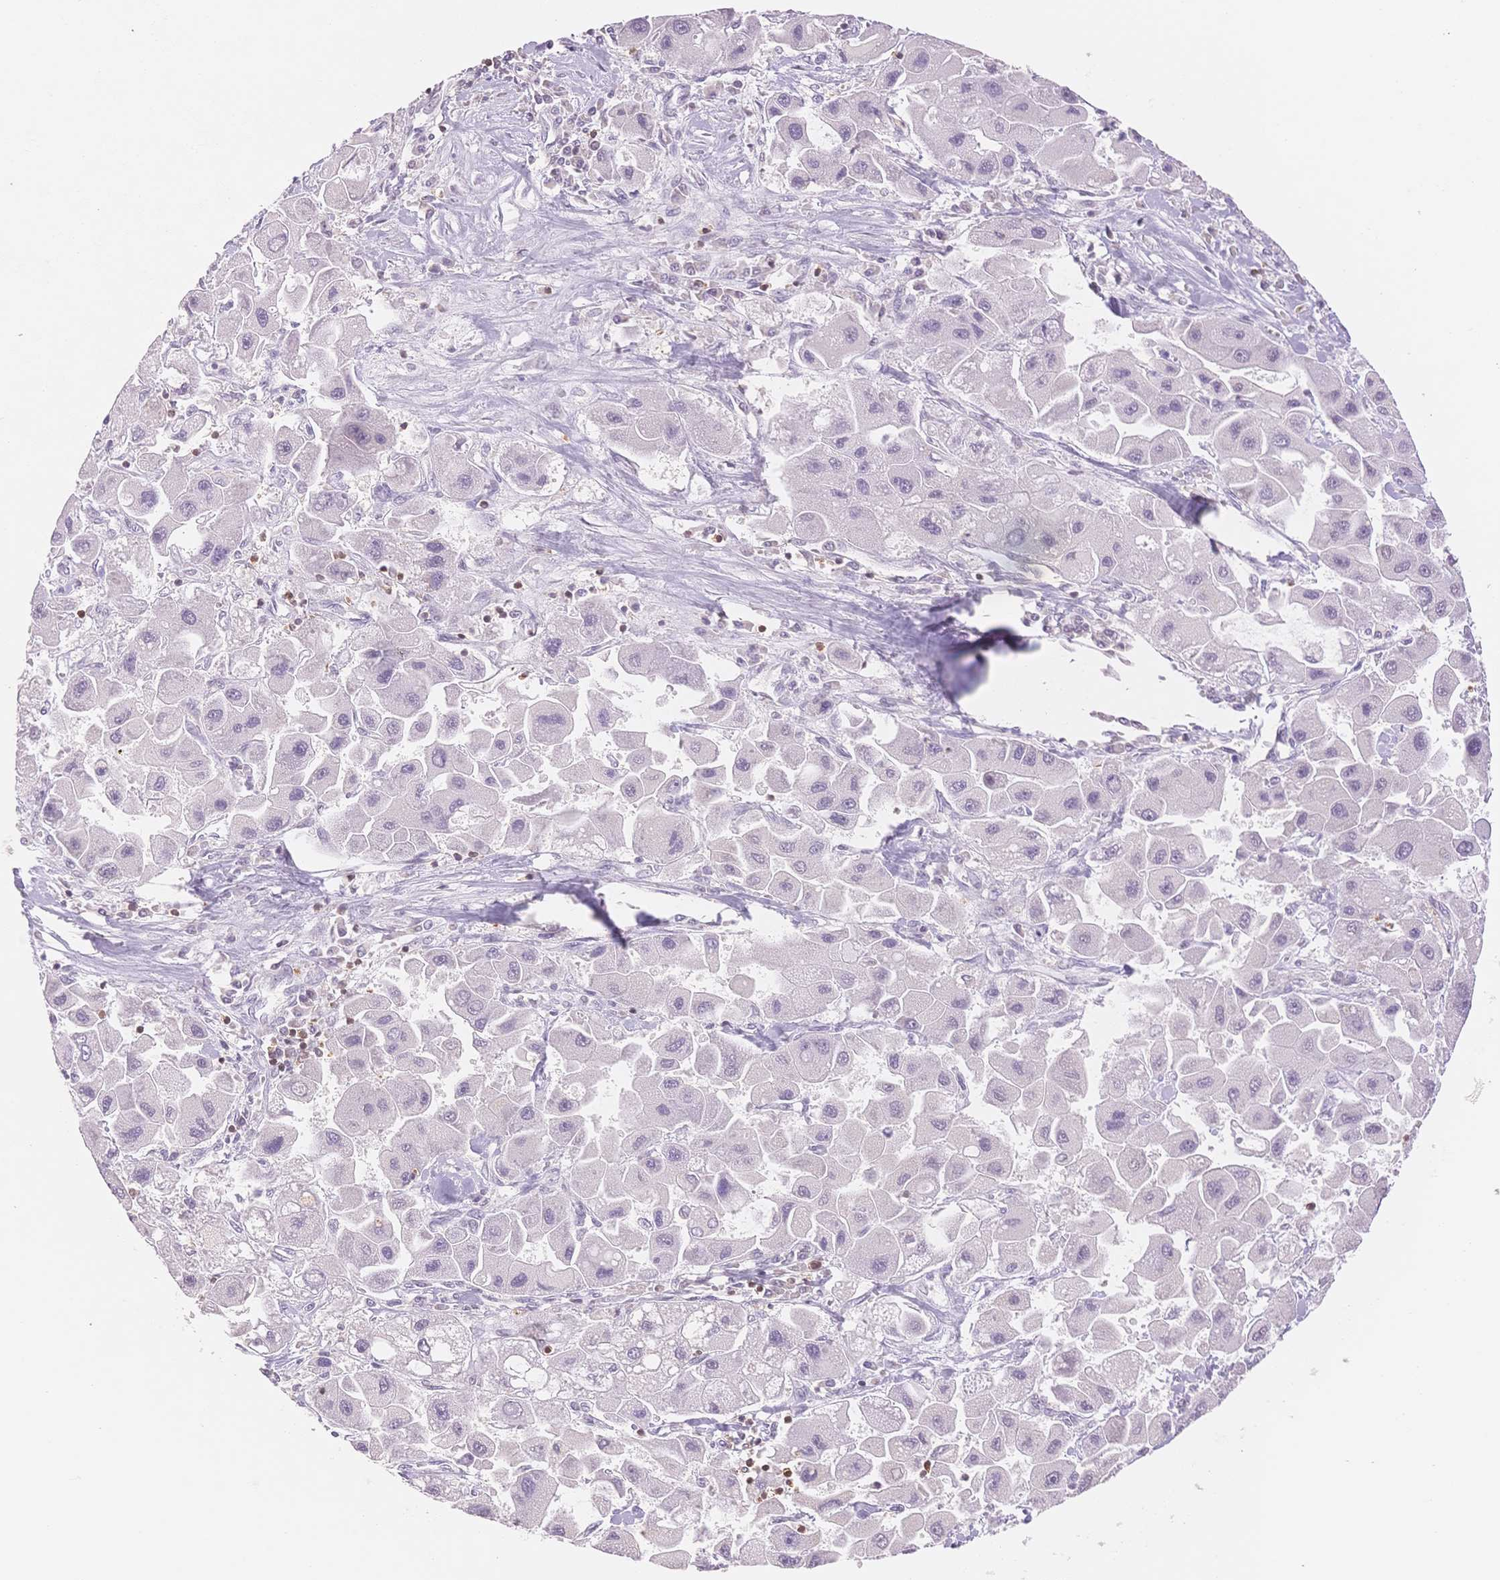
{"staining": {"intensity": "negative", "quantity": "none", "location": "none"}, "tissue": "liver cancer", "cell_type": "Tumor cells", "image_type": "cancer", "snomed": [{"axis": "morphology", "description": "Carcinoma, Hepatocellular, NOS"}, {"axis": "topography", "description": "Liver"}], "caption": "Immunohistochemistry micrograph of liver cancer (hepatocellular carcinoma) stained for a protein (brown), which shows no positivity in tumor cells.", "gene": "STK39", "patient": {"sex": "male", "age": 24}}